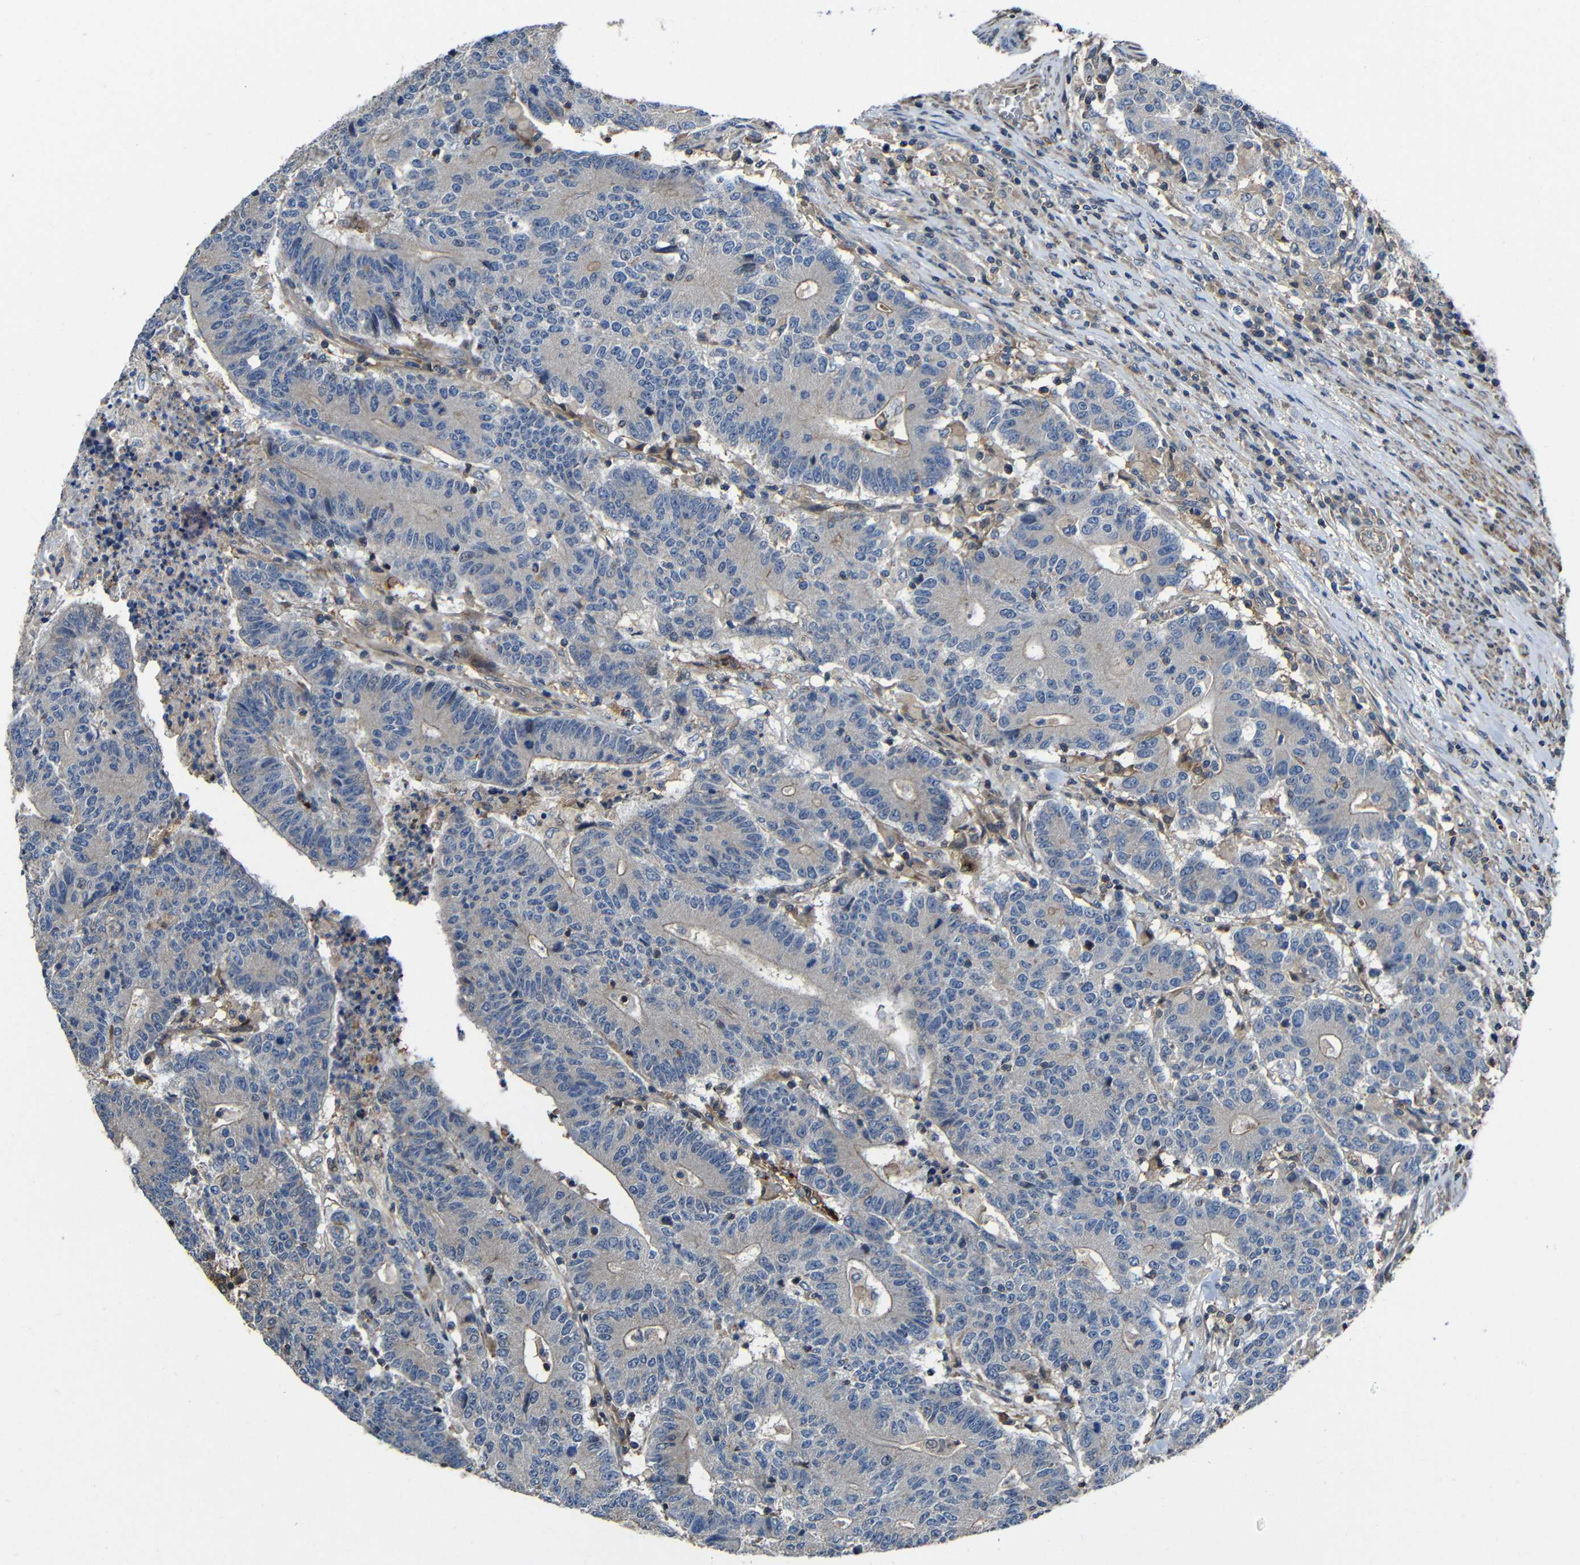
{"staining": {"intensity": "weak", "quantity": "<25%", "location": "cytoplasmic/membranous"}, "tissue": "colorectal cancer", "cell_type": "Tumor cells", "image_type": "cancer", "snomed": [{"axis": "morphology", "description": "Normal tissue, NOS"}, {"axis": "morphology", "description": "Adenocarcinoma, NOS"}, {"axis": "topography", "description": "Colon"}], "caption": "A micrograph of human colorectal adenocarcinoma is negative for staining in tumor cells.", "gene": "GDI1", "patient": {"sex": "female", "age": 75}}